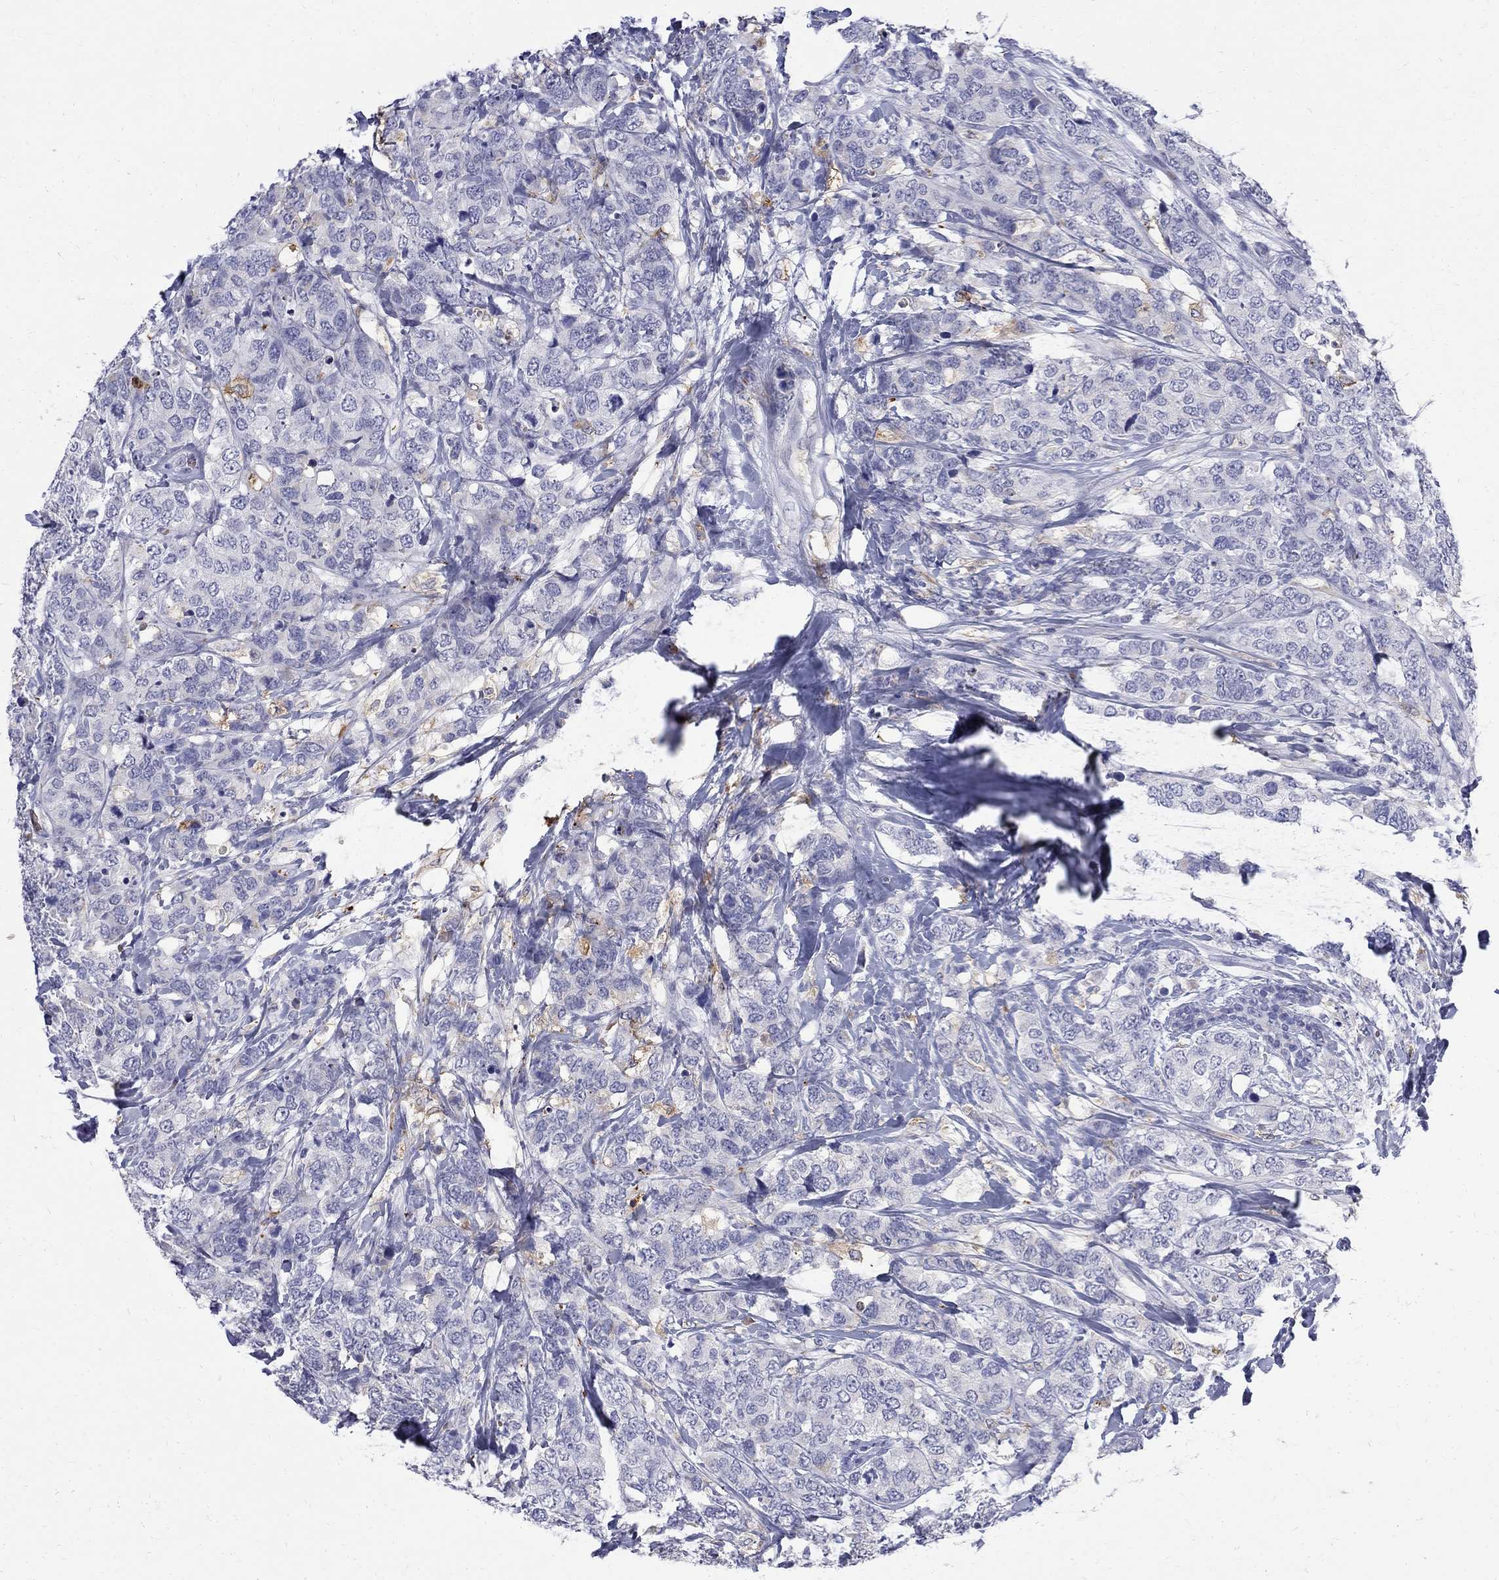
{"staining": {"intensity": "negative", "quantity": "none", "location": "none"}, "tissue": "breast cancer", "cell_type": "Tumor cells", "image_type": "cancer", "snomed": [{"axis": "morphology", "description": "Lobular carcinoma"}, {"axis": "topography", "description": "Breast"}], "caption": "Immunohistochemistry photomicrograph of neoplastic tissue: lobular carcinoma (breast) stained with DAB (3,3'-diaminobenzidine) demonstrates no significant protein staining in tumor cells.", "gene": "AGER", "patient": {"sex": "female", "age": 59}}